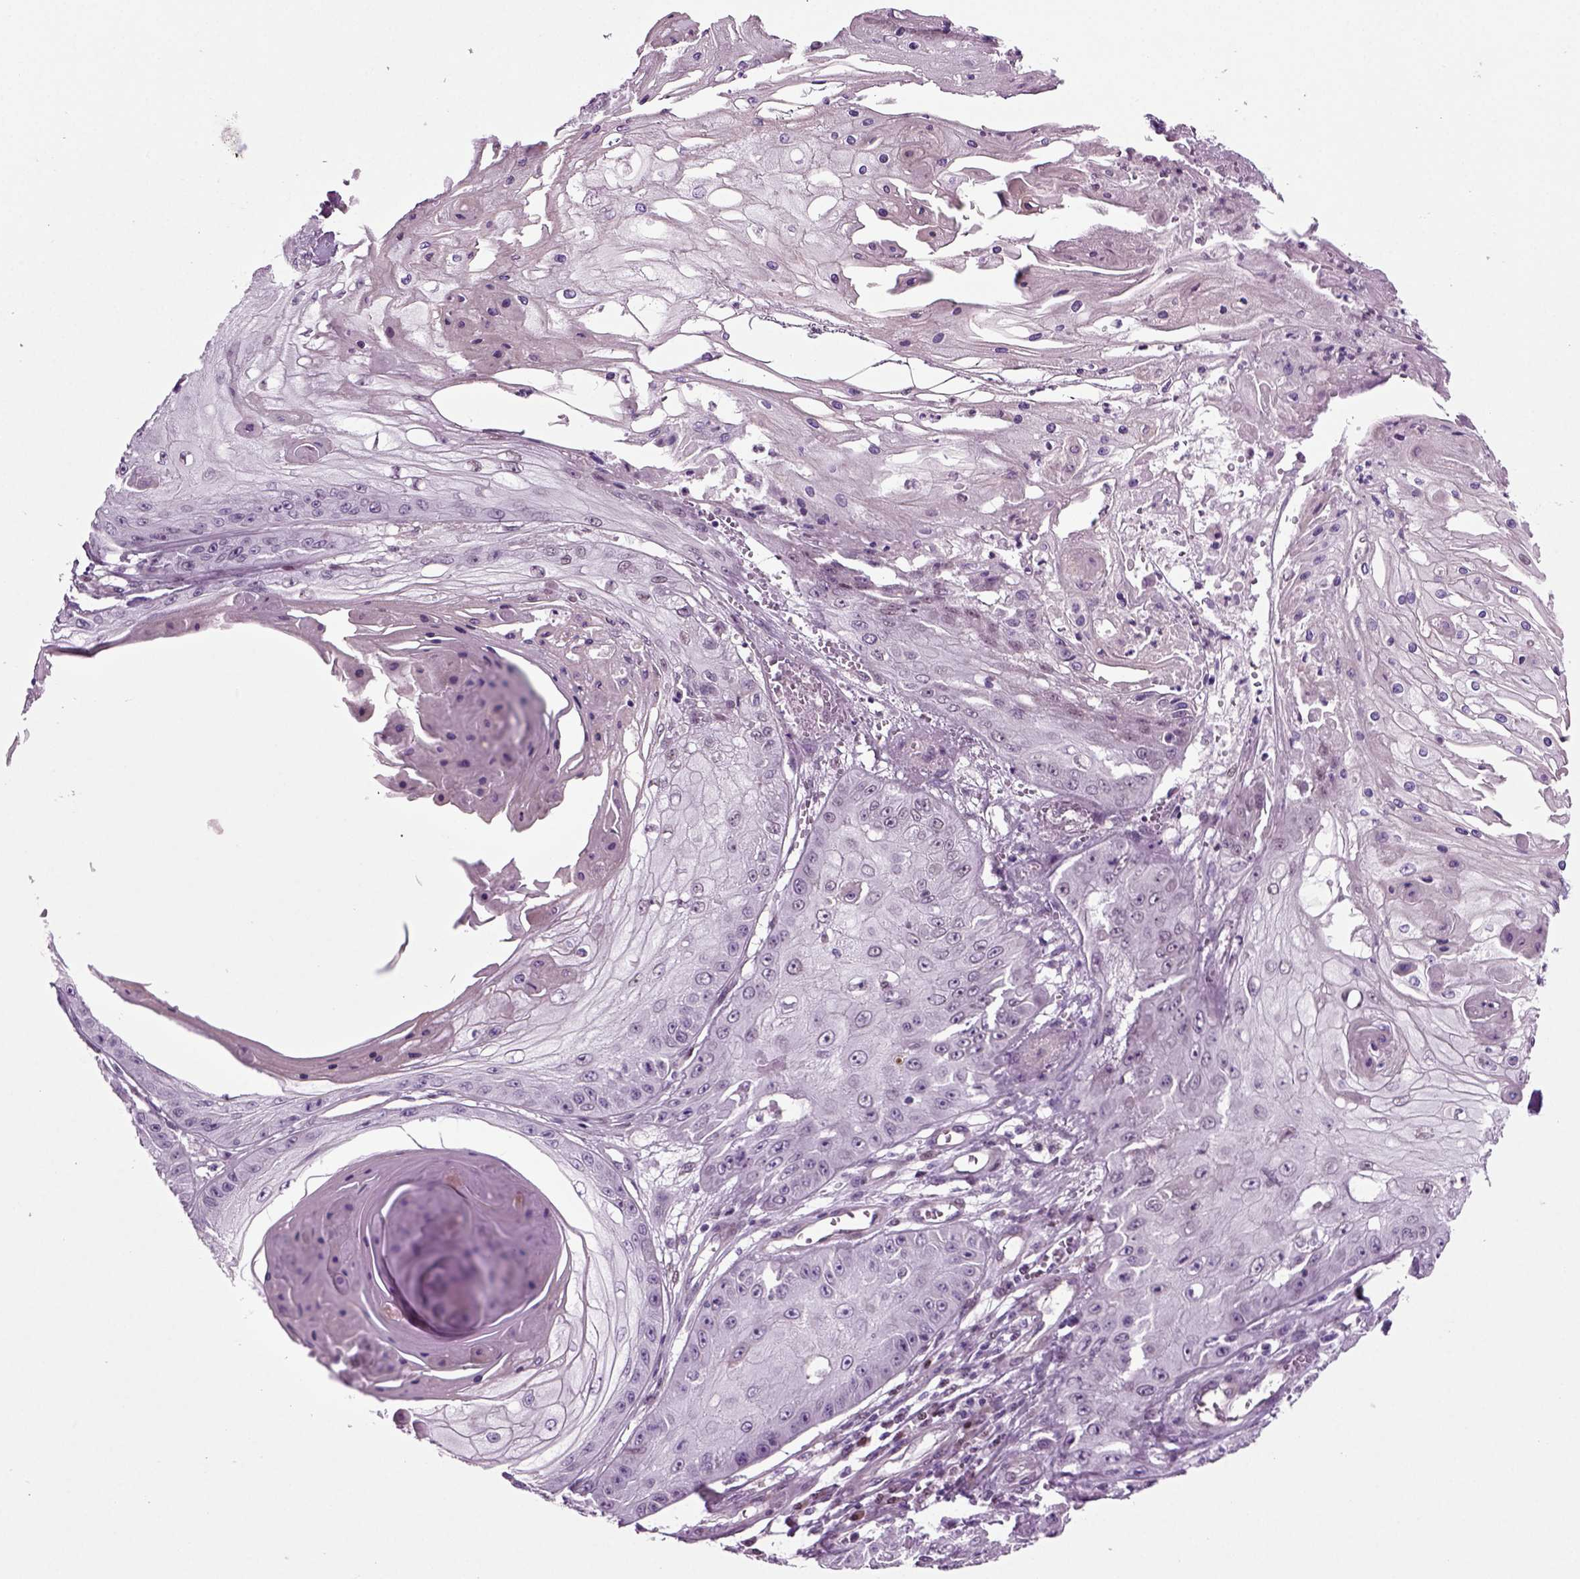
{"staining": {"intensity": "negative", "quantity": "none", "location": "none"}, "tissue": "skin cancer", "cell_type": "Tumor cells", "image_type": "cancer", "snomed": [{"axis": "morphology", "description": "Squamous cell carcinoma, NOS"}, {"axis": "topography", "description": "Skin"}], "caption": "This is an IHC histopathology image of skin cancer (squamous cell carcinoma). There is no expression in tumor cells.", "gene": "ARID3A", "patient": {"sex": "male", "age": 70}}